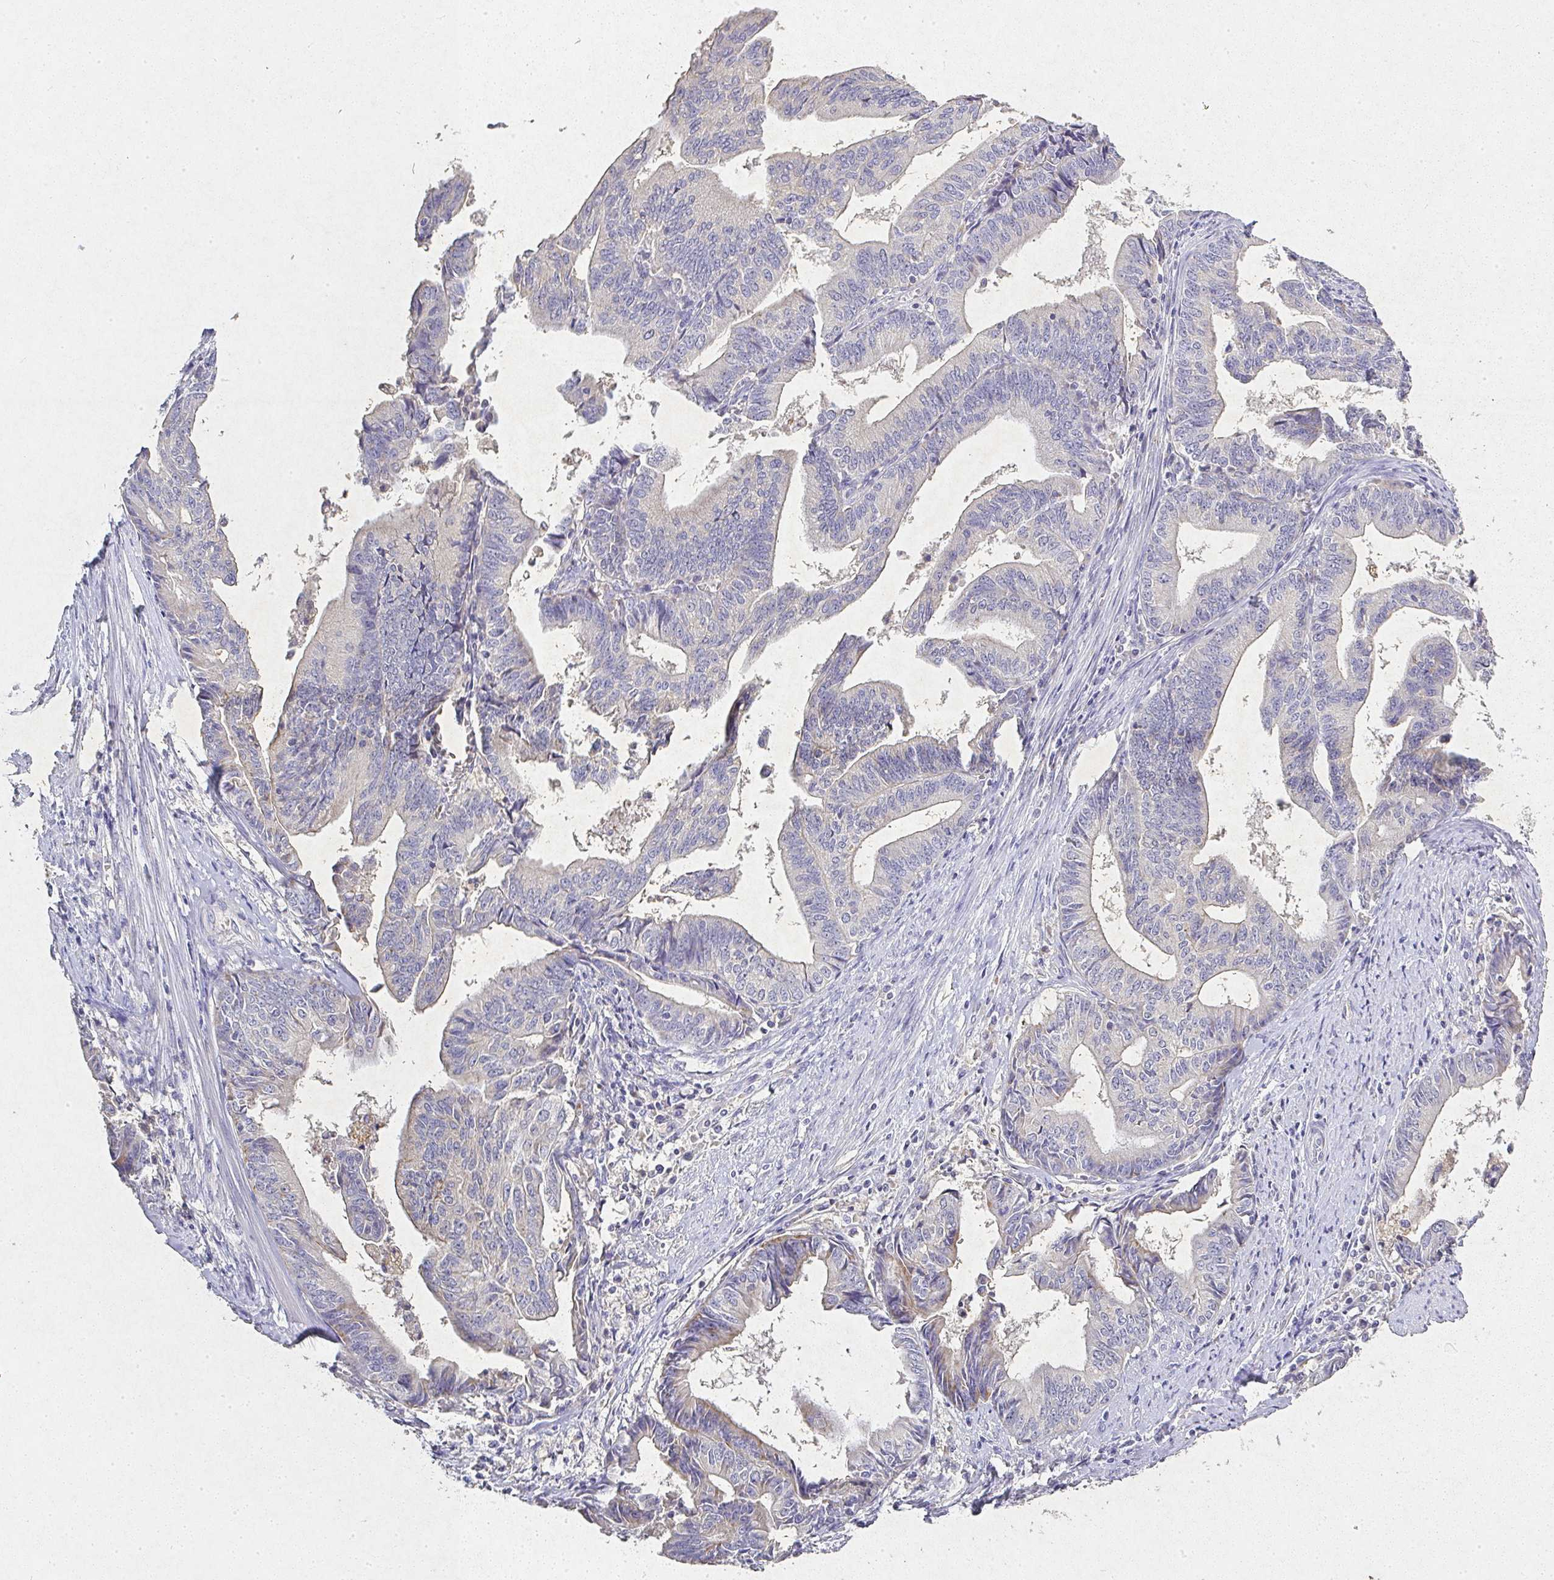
{"staining": {"intensity": "negative", "quantity": "none", "location": "none"}, "tissue": "endometrial cancer", "cell_type": "Tumor cells", "image_type": "cancer", "snomed": [{"axis": "morphology", "description": "Adenocarcinoma, NOS"}, {"axis": "topography", "description": "Endometrium"}], "caption": "Tumor cells are negative for protein expression in human endometrial cancer.", "gene": "RPS2", "patient": {"sex": "female", "age": 65}}